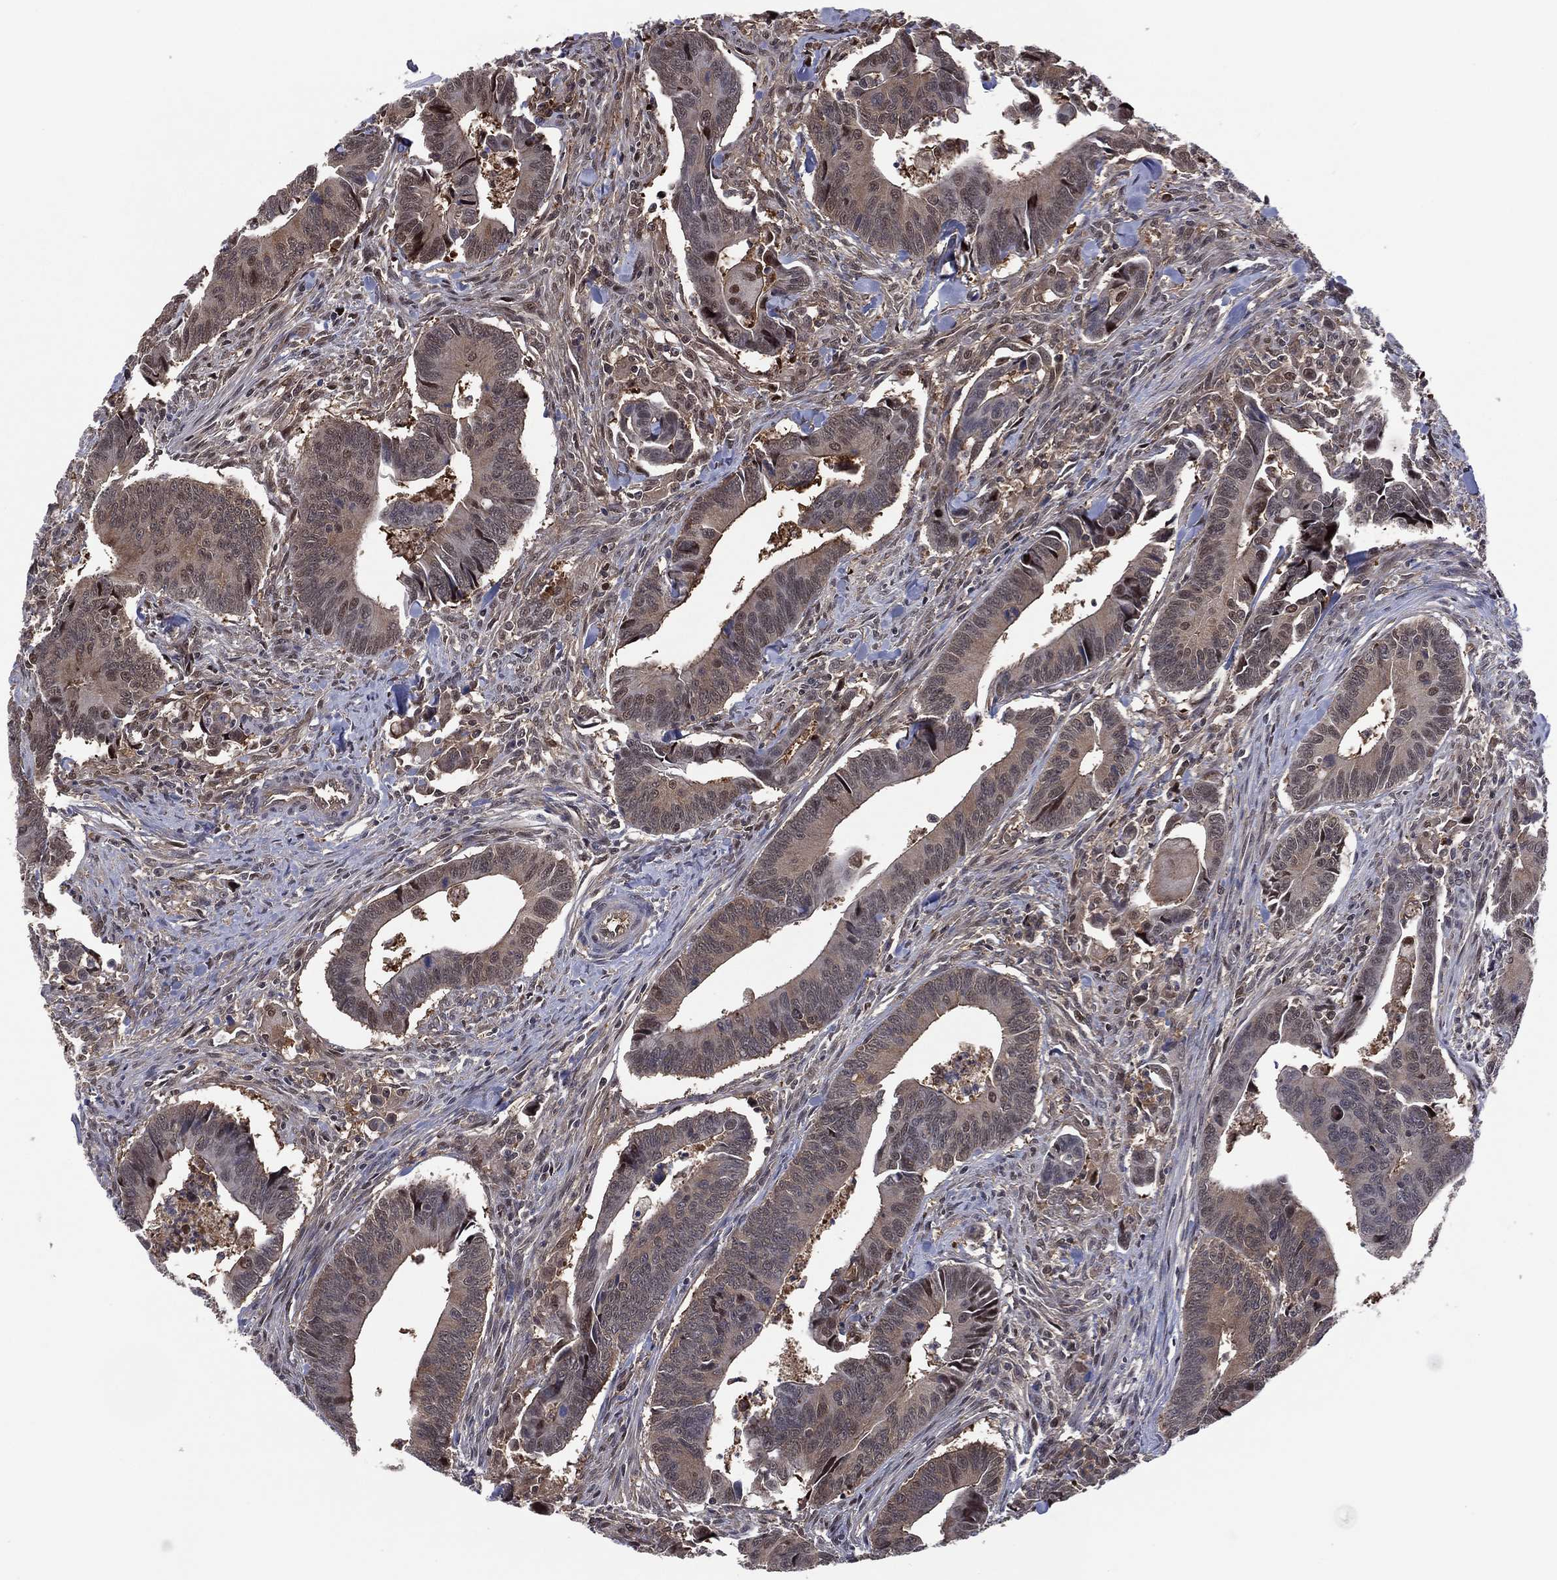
{"staining": {"intensity": "weak", "quantity": "<25%", "location": "cytoplasmic/membranous"}, "tissue": "colorectal cancer", "cell_type": "Tumor cells", "image_type": "cancer", "snomed": [{"axis": "morphology", "description": "Adenocarcinoma, NOS"}, {"axis": "topography", "description": "Rectum"}], "caption": "Immunohistochemical staining of adenocarcinoma (colorectal) demonstrates no significant positivity in tumor cells. (Stains: DAB IHC with hematoxylin counter stain, Microscopy: brightfield microscopy at high magnification).", "gene": "ICOSLG", "patient": {"sex": "male", "age": 67}}